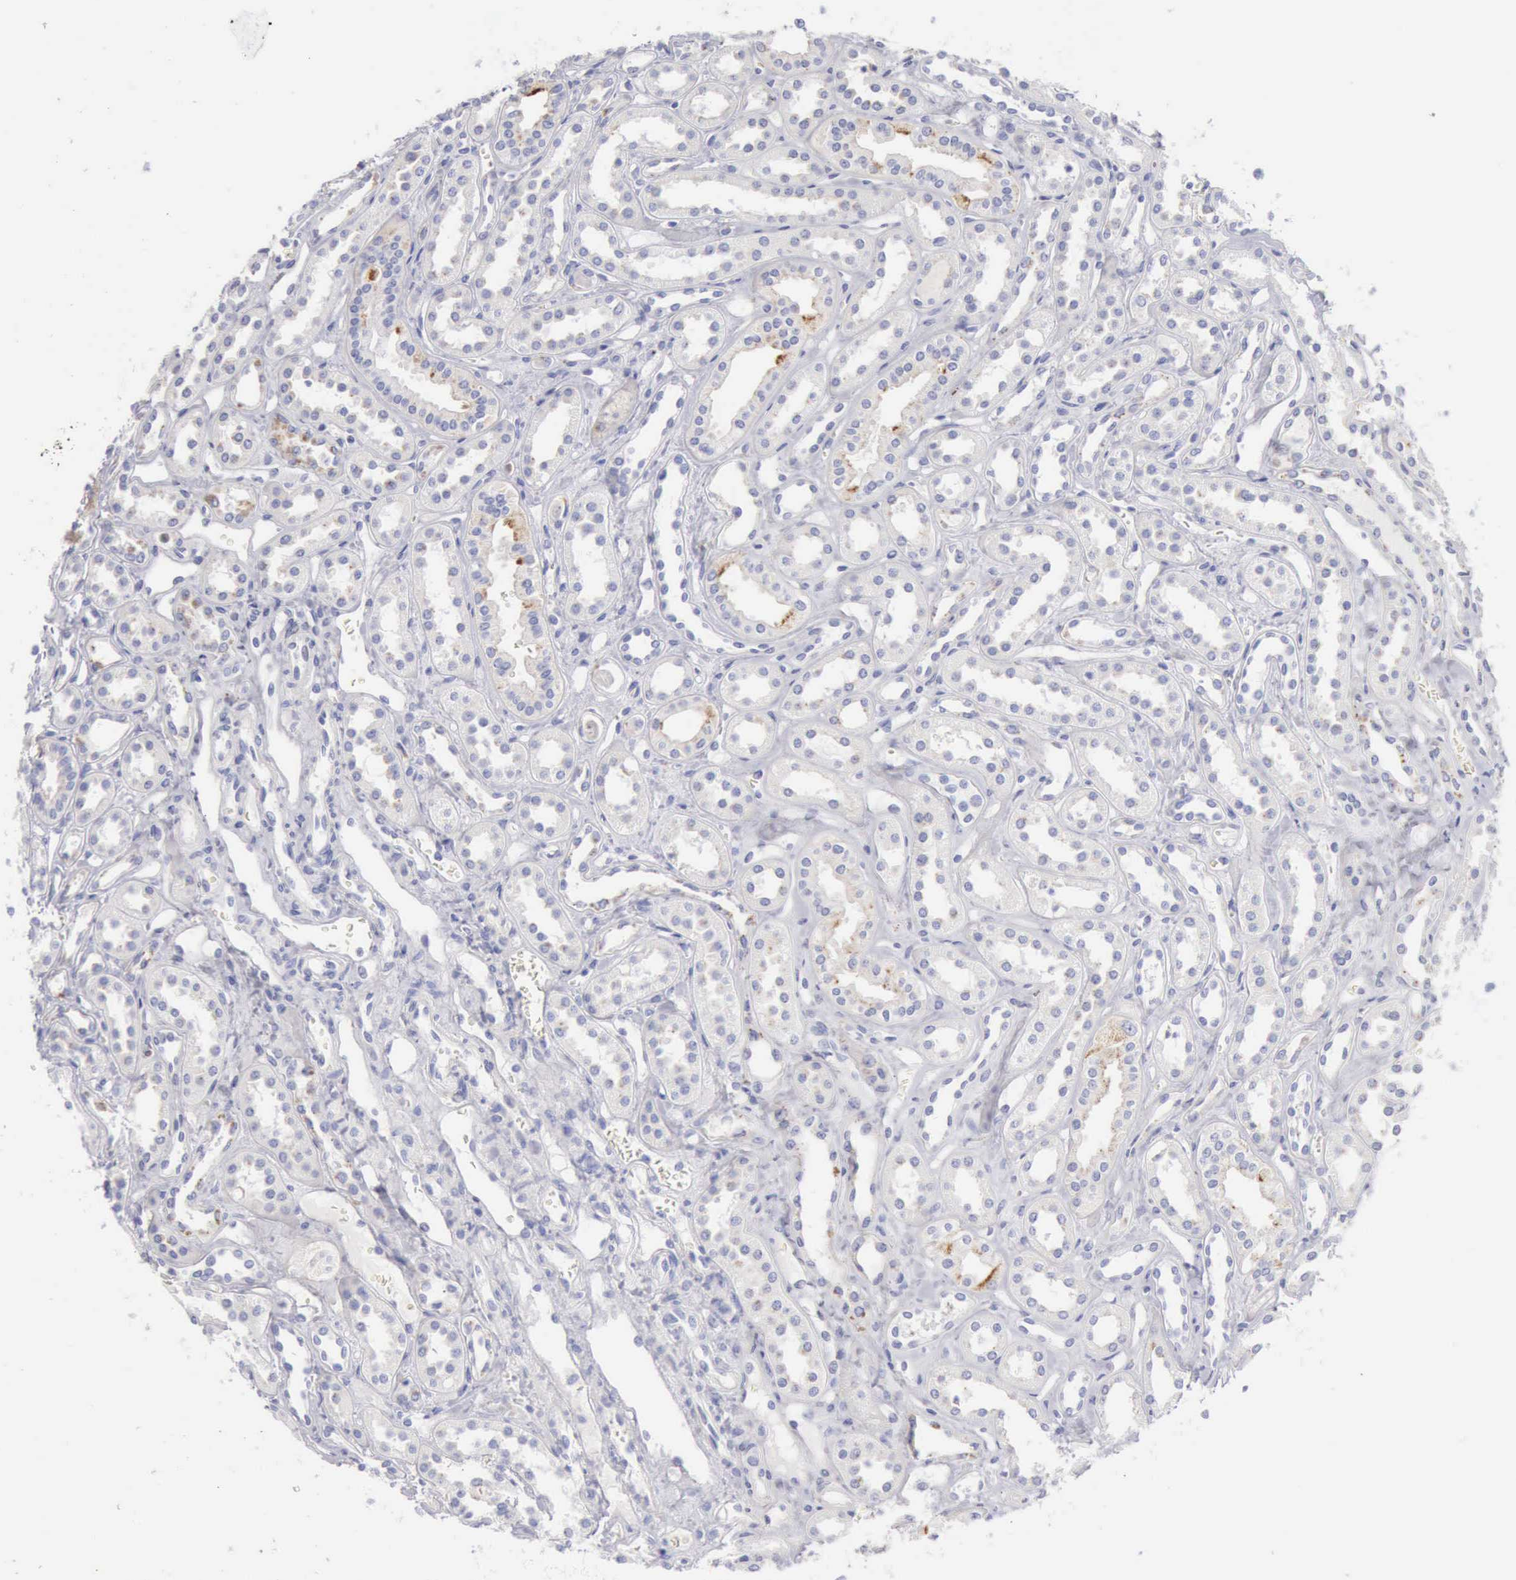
{"staining": {"intensity": "negative", "quantity": "none", "location": "none"}, "tissue": "kidney", "cell_type": "Cells in glomeruli", "image_type": "normal", "snomed": [{"axis": "morphology", "description": "Normal tissue, NOS"}, {"axis": "topography", "description": "Kidney"}], "caption": "The histopathology image displays no staining of cells in glomeruli in benign kidney.", "gene": "CTSS", "patient": {"sex": "female", "age": 52}}